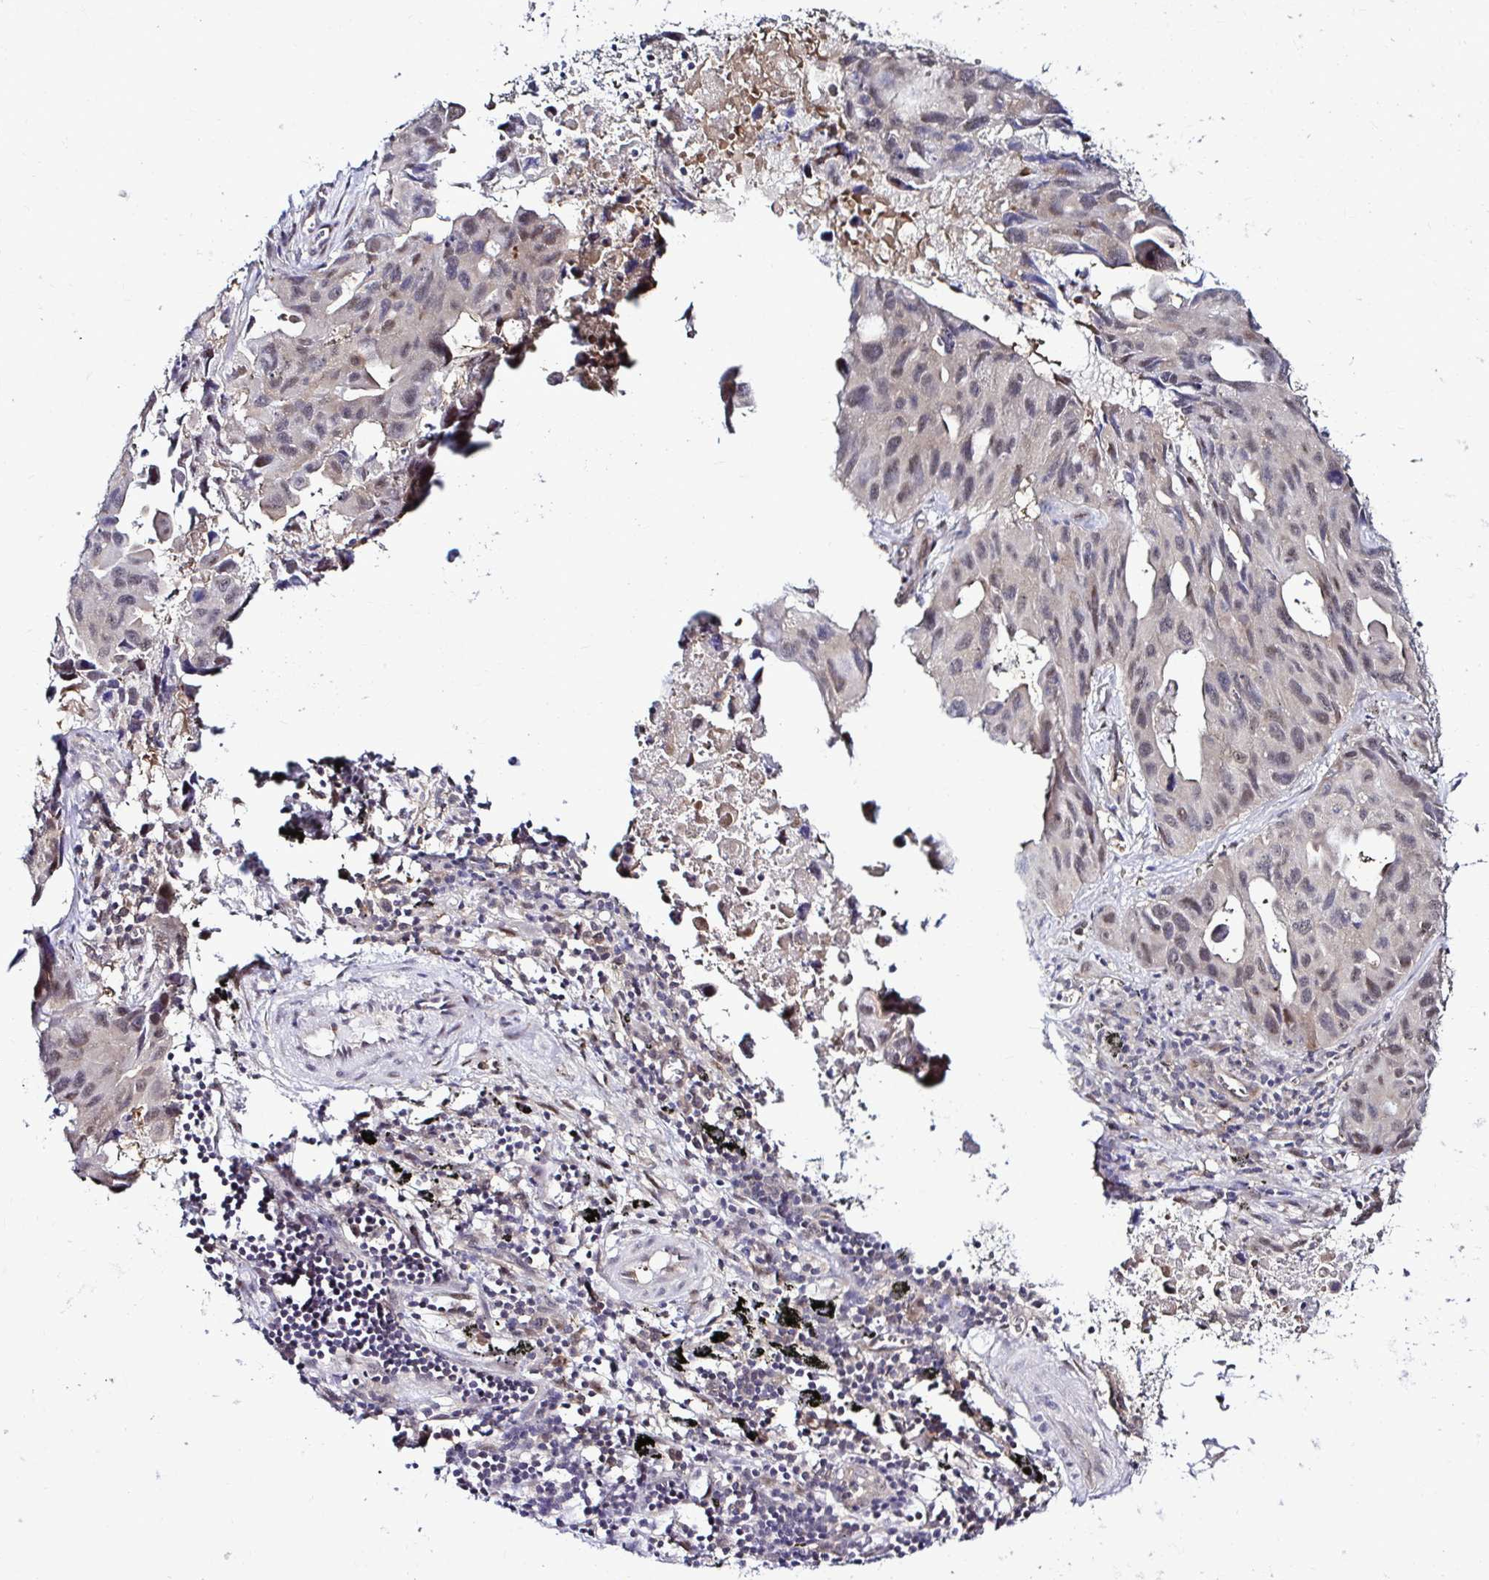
{"staining": {"intensity": "weak", "quantity": "25%-75%", "location": "nuclear"}, "tissue": "lung cancer", "cell_type": "Tumor cells", "image_type": "cancer", "snomed": [{"axis": "morphology", "description": "Adenocarcinoma, NOS"}, {"axis": "topography", "description": "Lymph node"}, {"axis": "topography", "description": "Lung"}], "caption": "Human lung adenocarcinoma stained with a protein marker shows weak staining in tumor cells.", "gene": "PSMD3", "patient": {"sex": "male", "age": 64}}